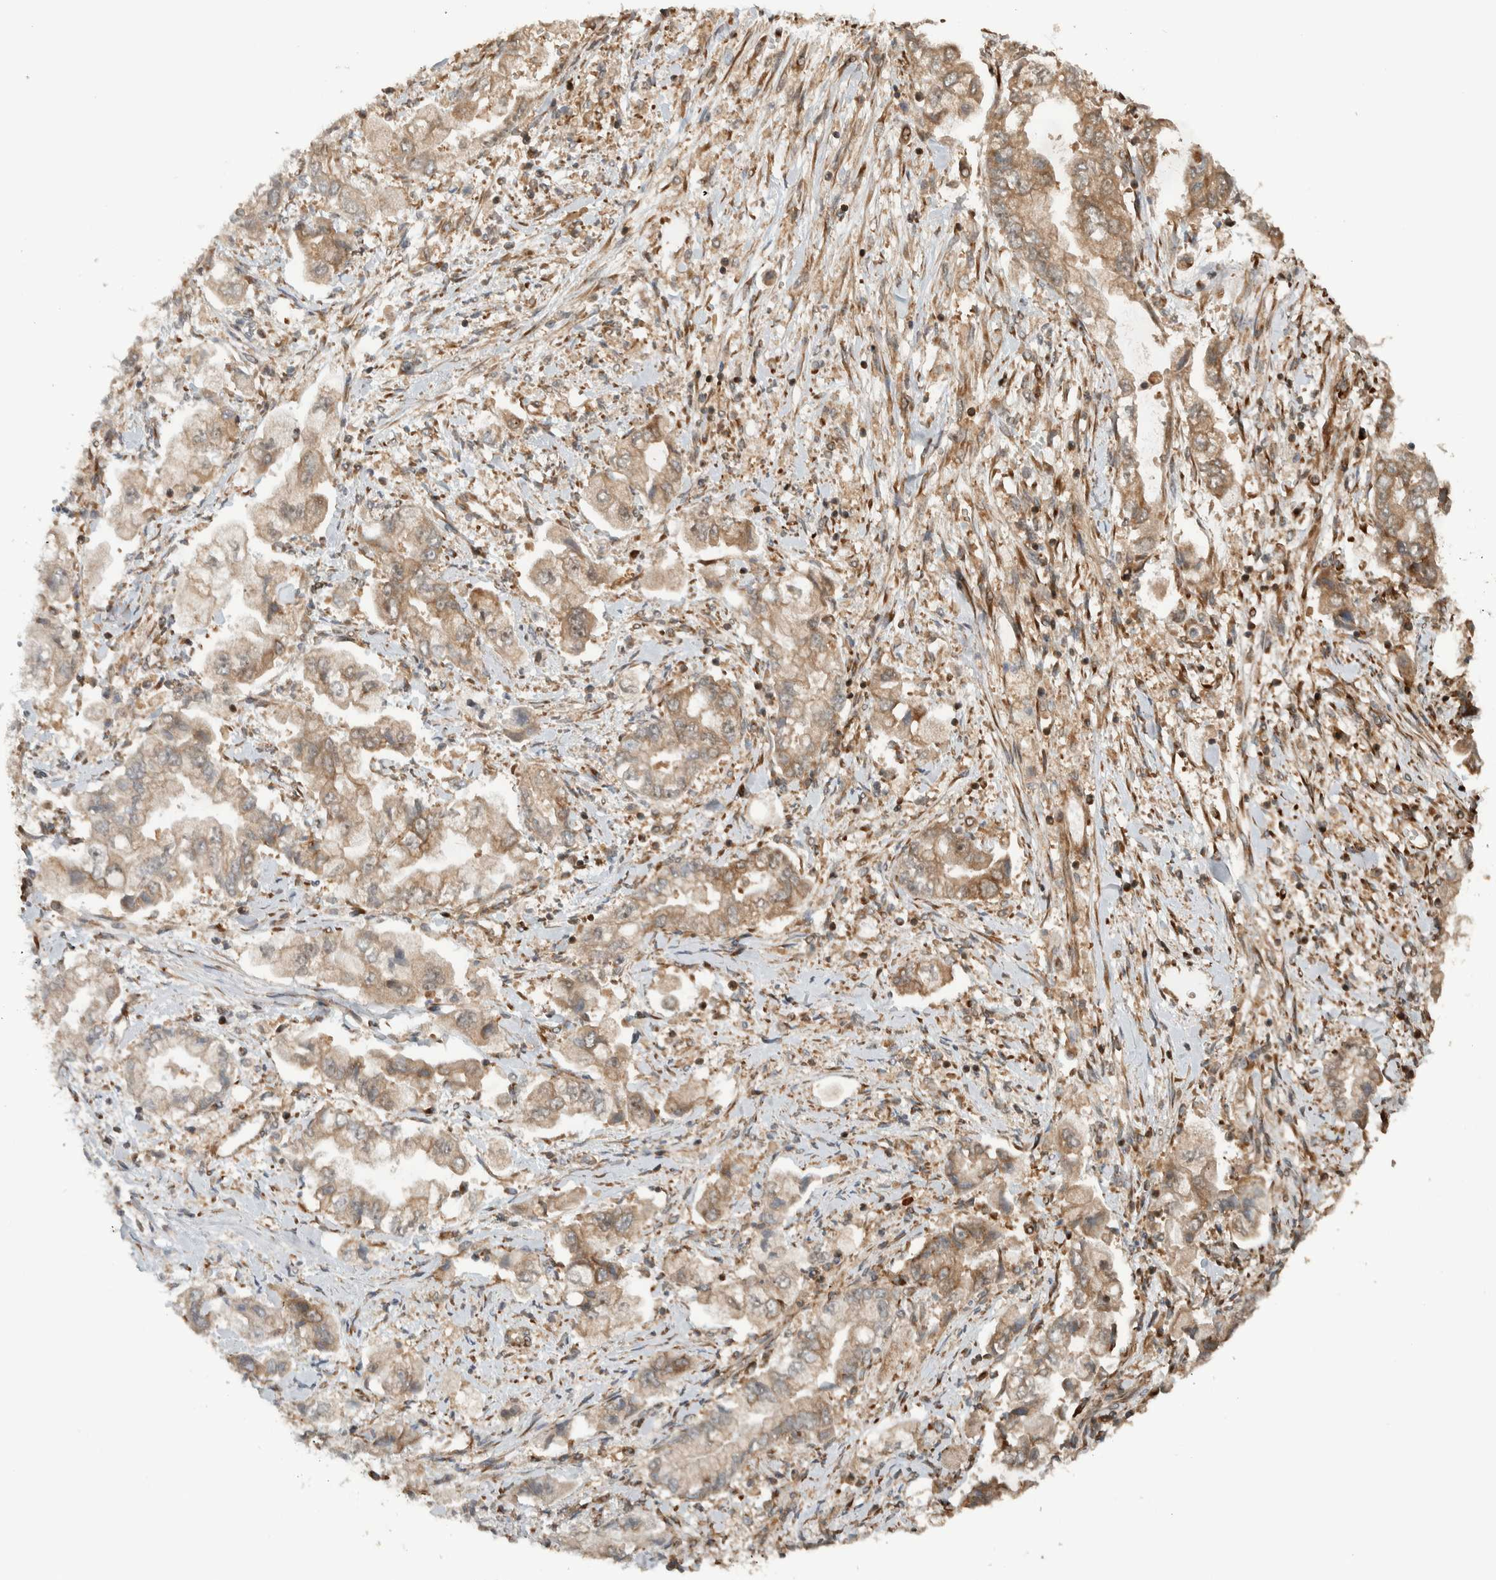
{"staining": {"intensity": "moderate", "quantity": ">75%", "location": "cytoplasmic/membranous"}, "tissue": "stomach cancer", "cell_type": "Tumor cells", "image_type": "cancer", "snomed": [{"axis": "morphology", "description": "Normal tissue, NOS"}, {"axis": "morphology", "description": "Adenocarcinoma, NOS"}, {"axis": "topography", "description": "Stomach"}], "caption": "The image reveals staining of stomach cancer, revealing moderate cytoplasmic/membranous protein positivity (brown color) within tumor cells.", "gene": "CNTROB", "patient": {"sex": "male", "age": 62}}